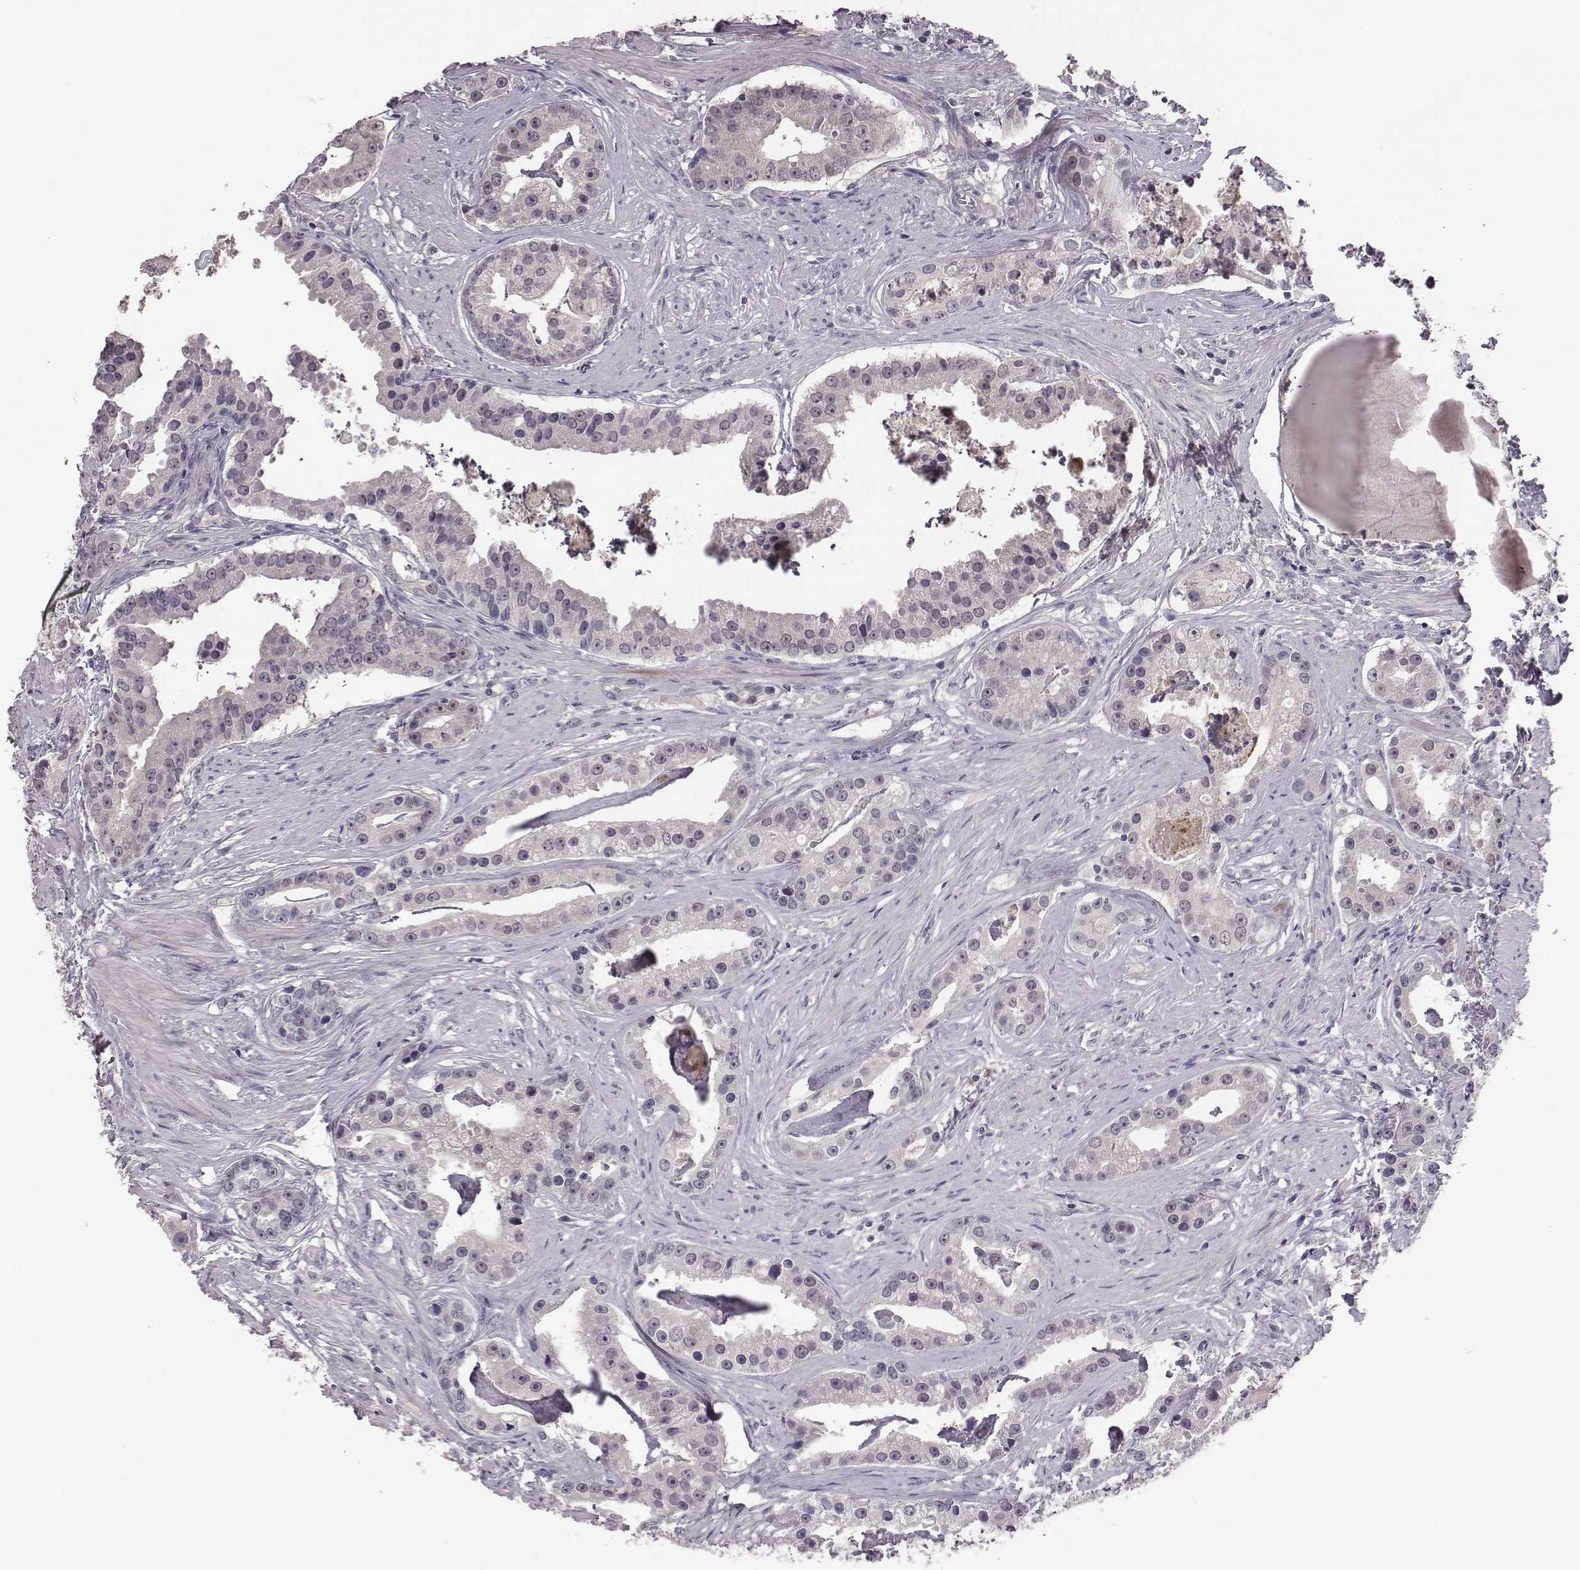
{"staining": {"intensity": "negative", "quantity": "none", "location": "none"}, "tissue": "prostate cancer", "cell_type": "Tumor cells", "image_type": "cancer", "snomed": [{"axis": "morphology", "description": "Adenocarcinoma, NOS"}, {"axis": "topography", "description": "Prostate and seminal vesicle, NOS"}, {"axis": "topography", "description": "Prostate"}], "caption": "DAB immunohistochemical staining of human prostate cancer displays no significant expression in tumor cells.", "gene": "KMO", "patient": {"sex": "male", "age": 44}}